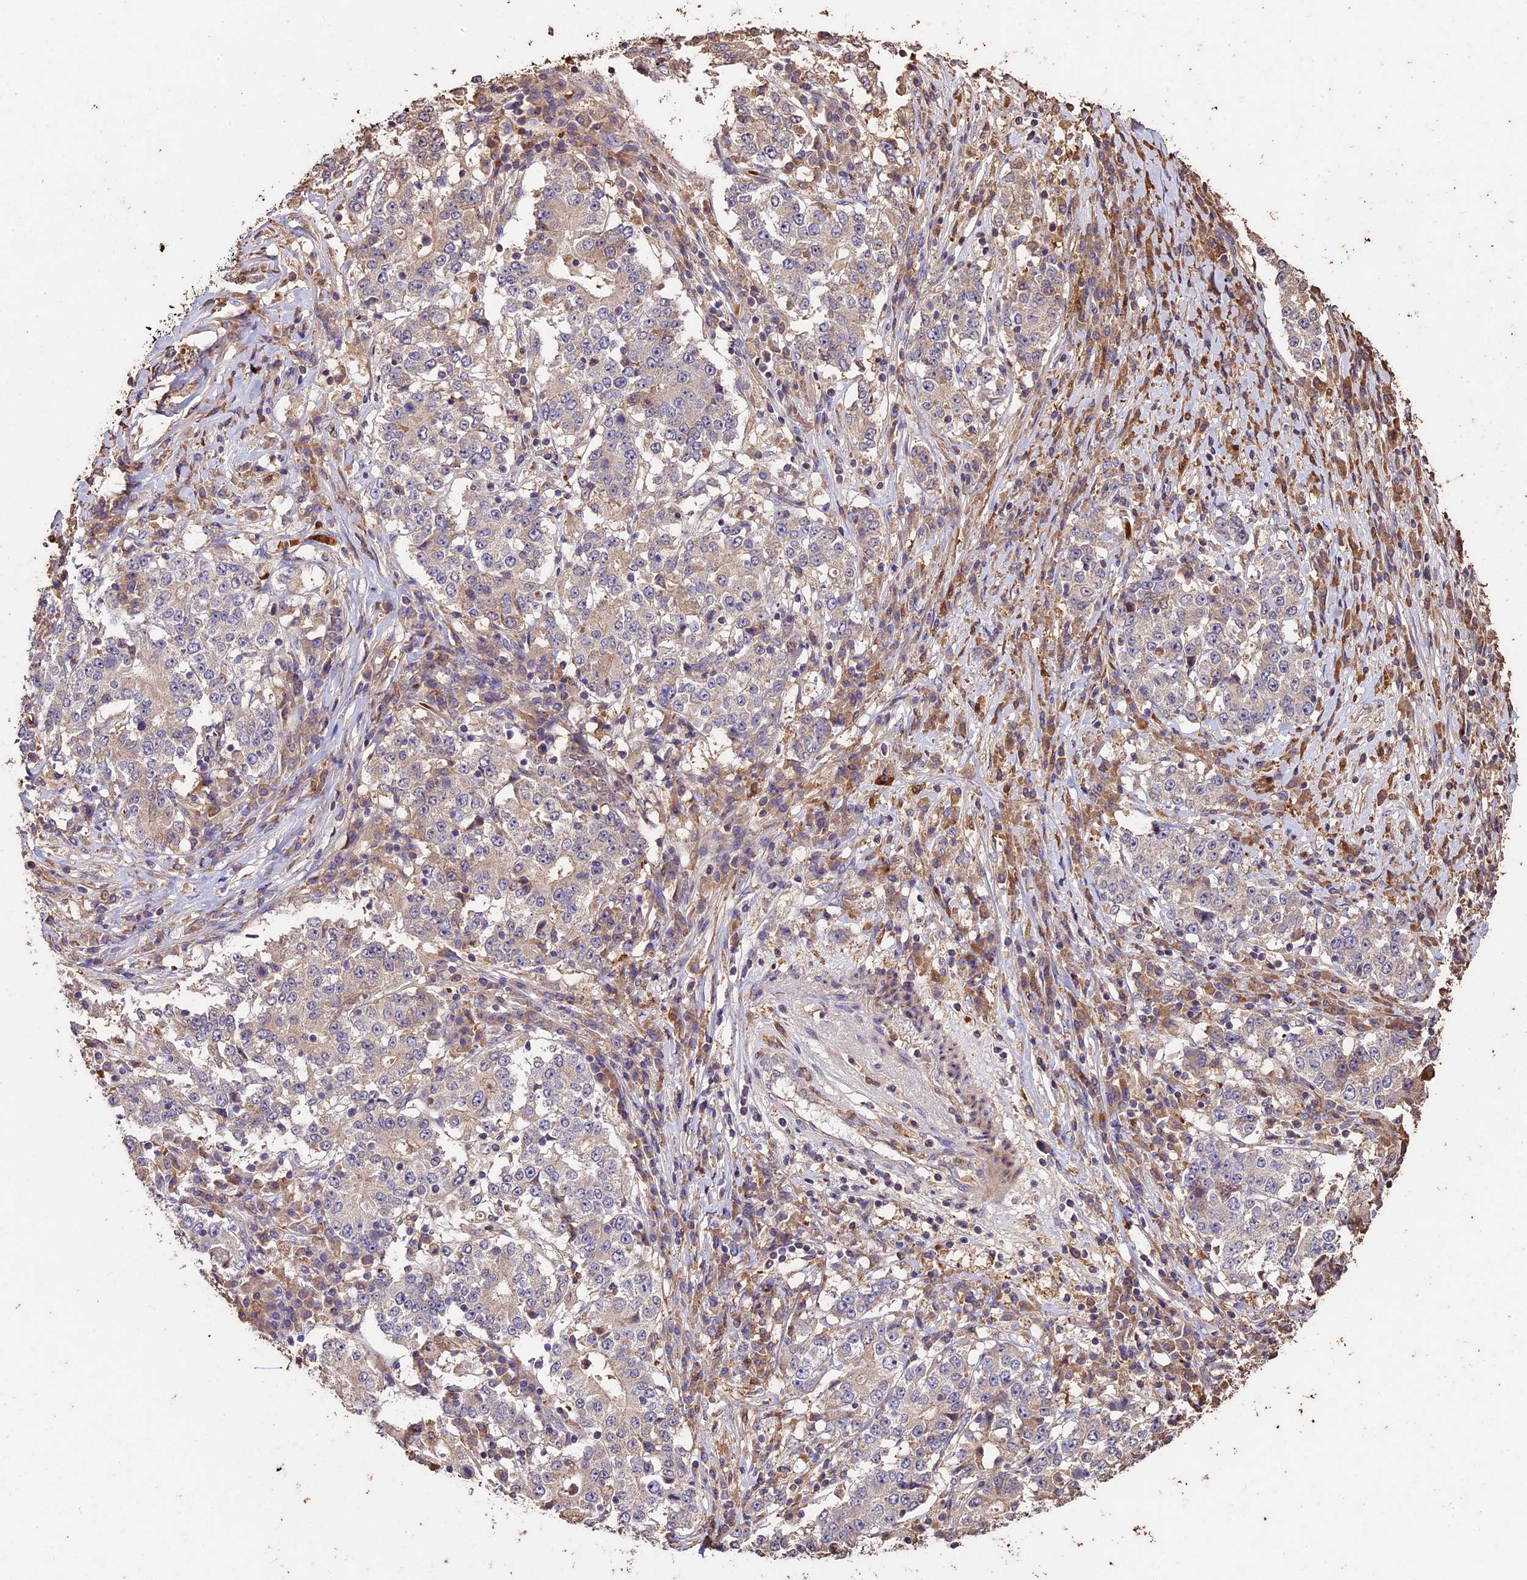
{"staining": {"intensity": "weak", "quantity": "<25%", "location": "cytoplasmic/membranous"}, "tissue": "stomach cancer", "cell_type": "Tumor cells", "image_type": "cancer", "snomed": [{"axis": "morphology", "description": "Adenocarcinoma, NOS"}, {"axis": "topography", "description": "Stomach"}], "caption": "The image reveals no staining of tumor cells in adenocarcinoma (stomach). Nuclei are stained in blue.", "gene": "CRLF1", "patient": {"sex": "male", "age": 59}}